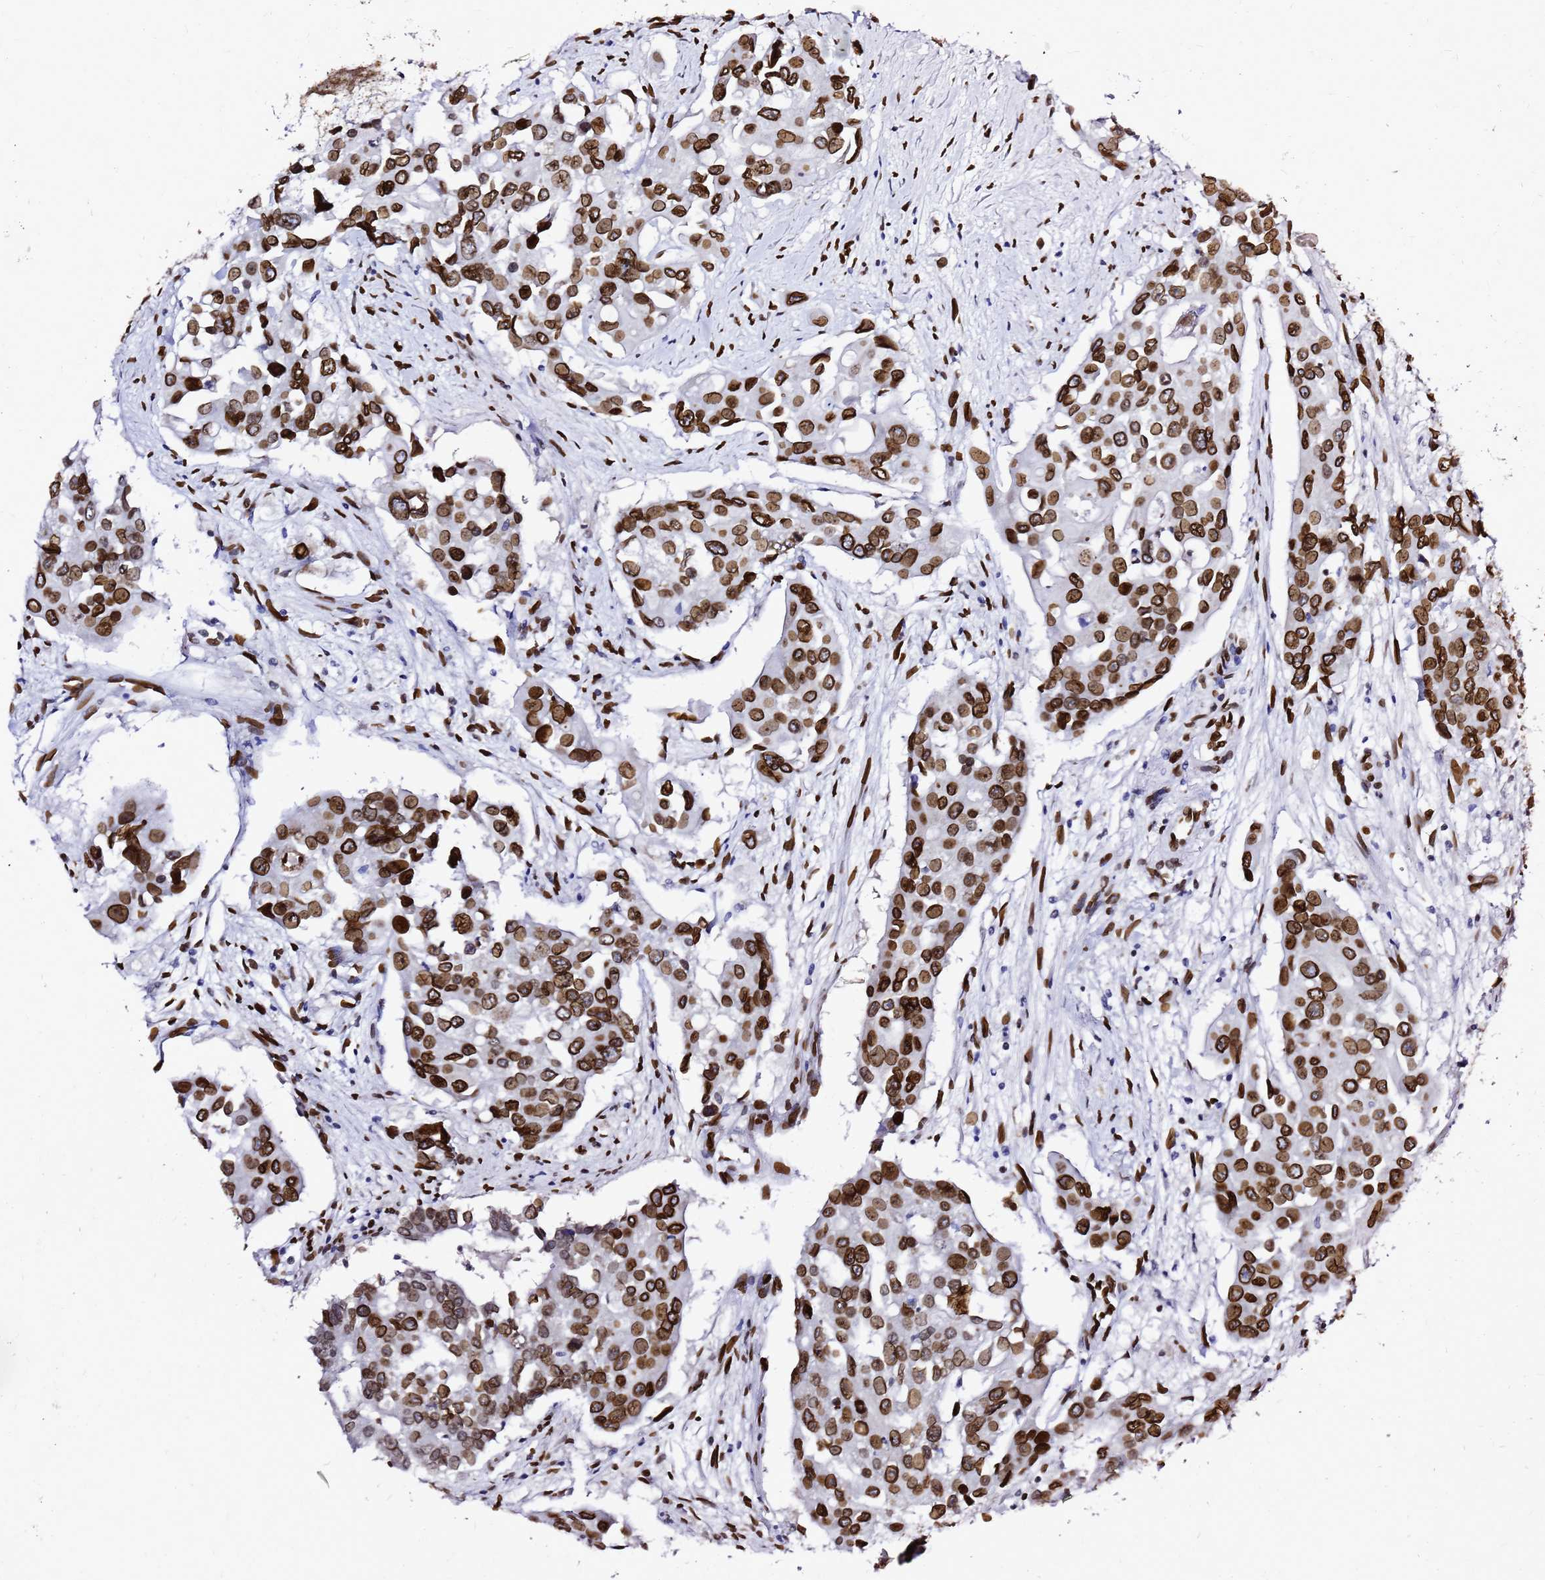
{"staining": {"intensity": "strong", "quantity": ">75%", "location": "cytoplasmic/membranous,nuclear"}, "tissue": "colorectal cancer", "cell_type": "Tumor cells", "image_type": "cancer", "snomed": [{"axis": "morphology", "description": "Adenocarcinoma, NOS"}, {"axis": "topography", "description": "Colon"}], "caption": "Colorectal cancer (adenocarcinoma) stained with a protein marker reveals strong staining in tumor cells.", "gene": "C6orf141", "patient": {"sex": "male", "age": 77}}